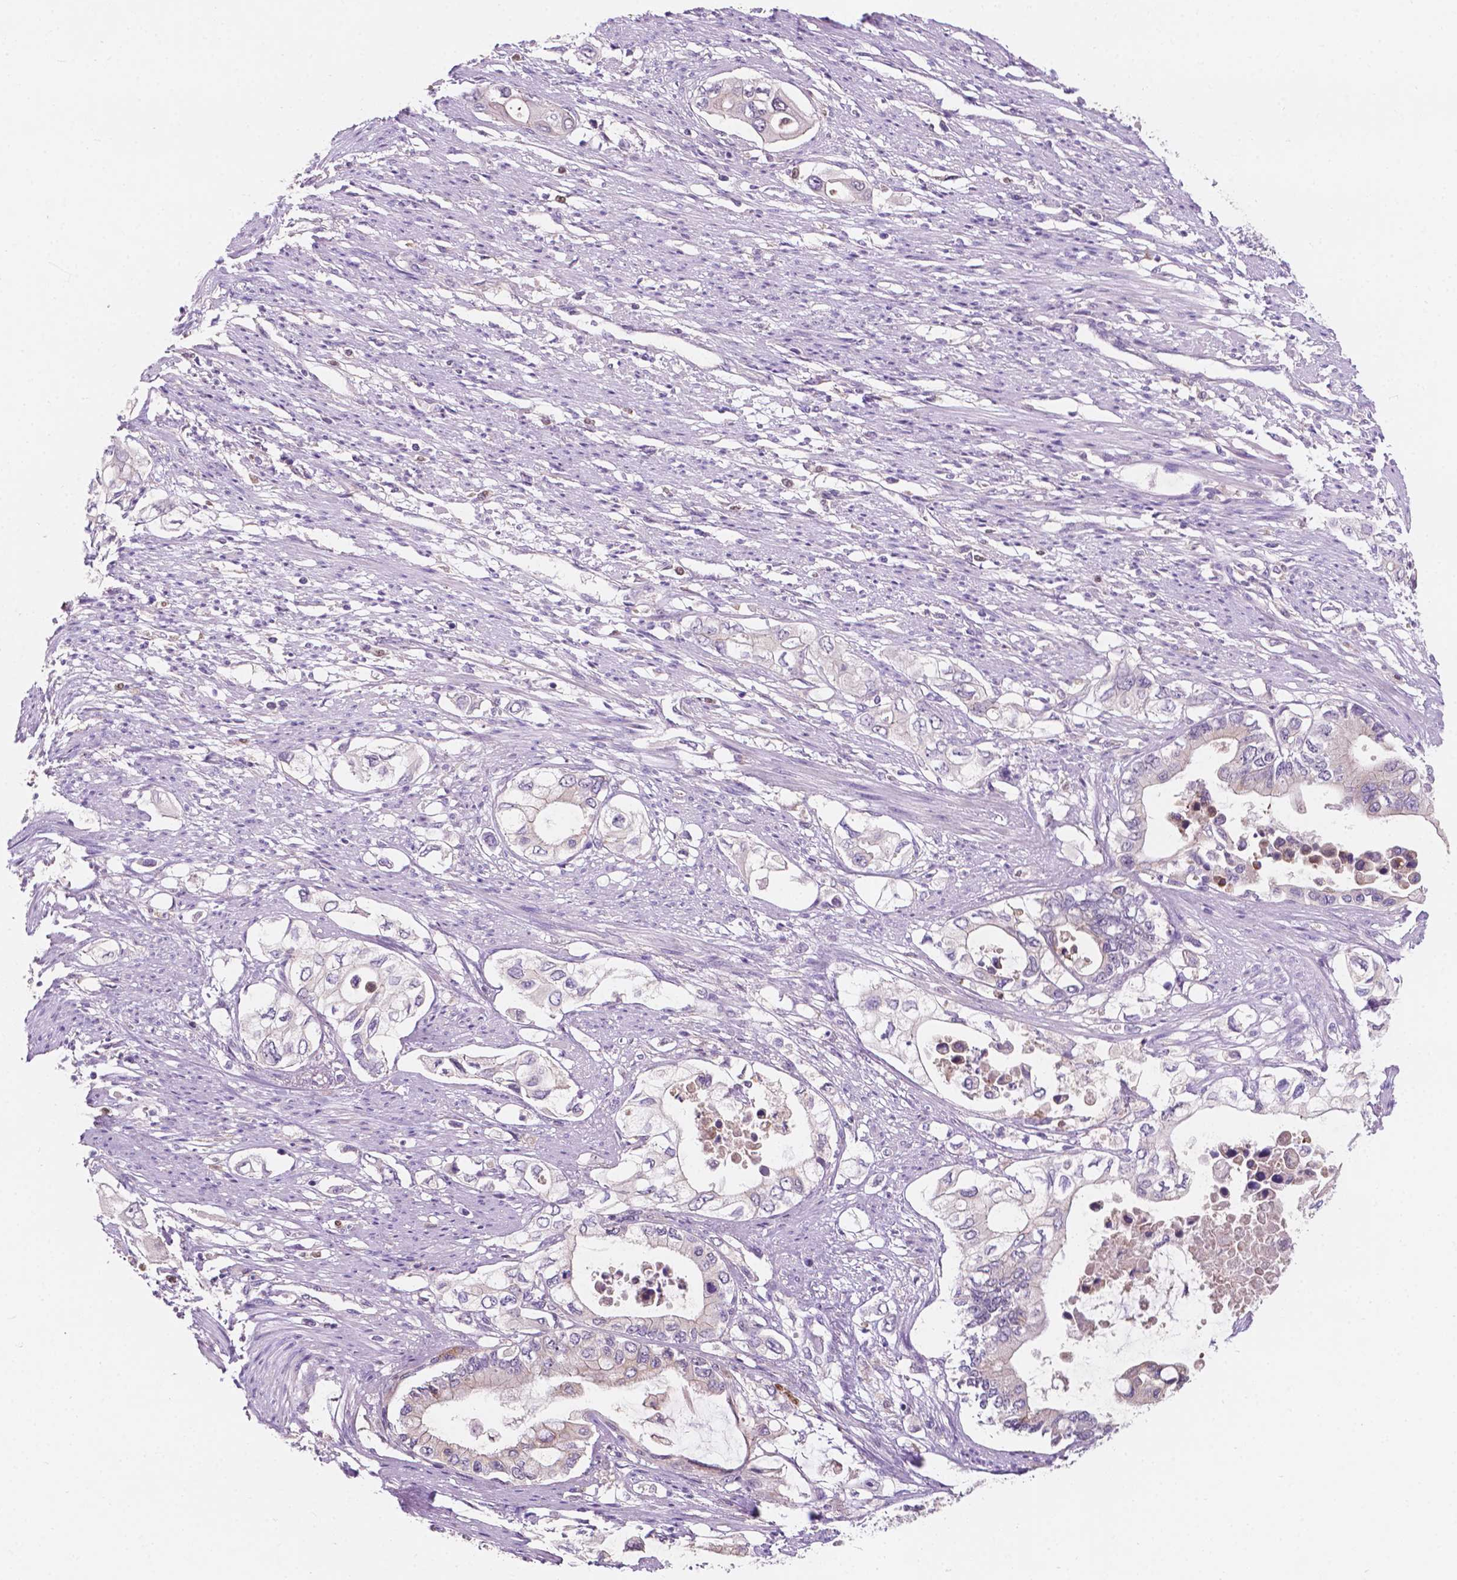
{"staining": {"intensity": "negative", "quantity": "none", "location": "none"}, "tissue": "pancreatic cancer", "cell_type": "Tumor cells", "image_type": "cancer", "snomed": [{"axis": "morphology", "description": "Adenocarcinoma, NOS"}, {"axis": "topography", "description": "Pancreas"}], "caption": "Immunohistochemistry micrograph of neoplastic tissue: human pancreatic cancer (adenocarcinoma) stained with DAB (3,3'-diaminobenzidine) exhibits no significant protein staining in tumor cells.", "gene": "IREB2", "patient": {"sex": "female", "age": 63}}